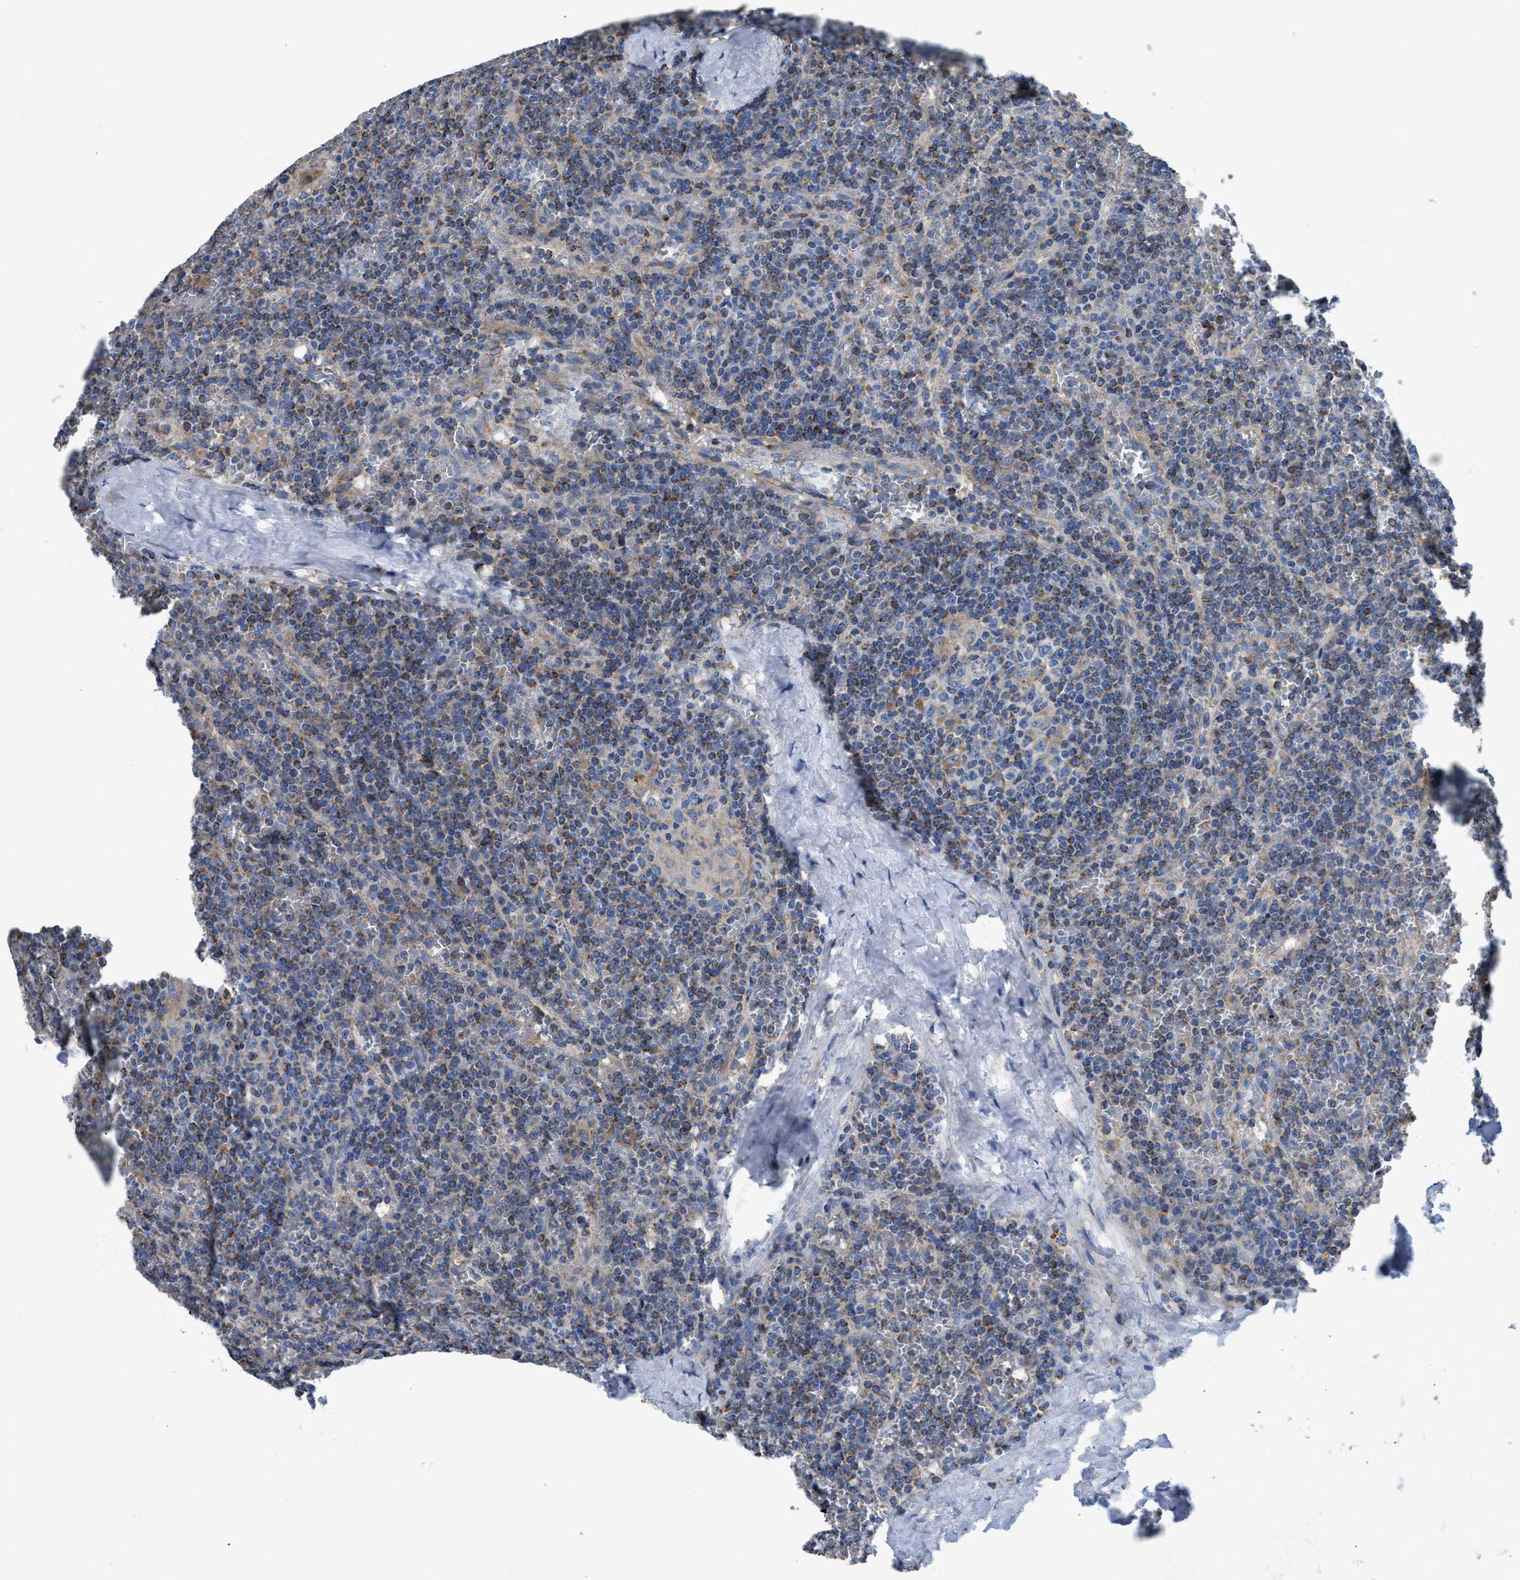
{"staining": {"intensity": "moderate", "quantity": "25%-75%", "location": "cytoplasmic/membranous"}, "tissue": "lymphoma", "cell_type": "Tumor cells", "image_type": "cancer", "snomed": [{"axis": "morphology", "description": "Malignant lymphoma, non-Hodgkin's type, Low grade"}, {"axis": "topography", "description": "Spleen"}], "caption": "Immunohistochemical staining of human malignant lymphoma, non-Hodgkin's type (low-grade) demonstrates medium levels of moderate cytoplasmic/membranous staining in about 25%-75% of tumor cells.", "gene": "SLC25A13", "patient": {"sex": "female", "age": 19}}